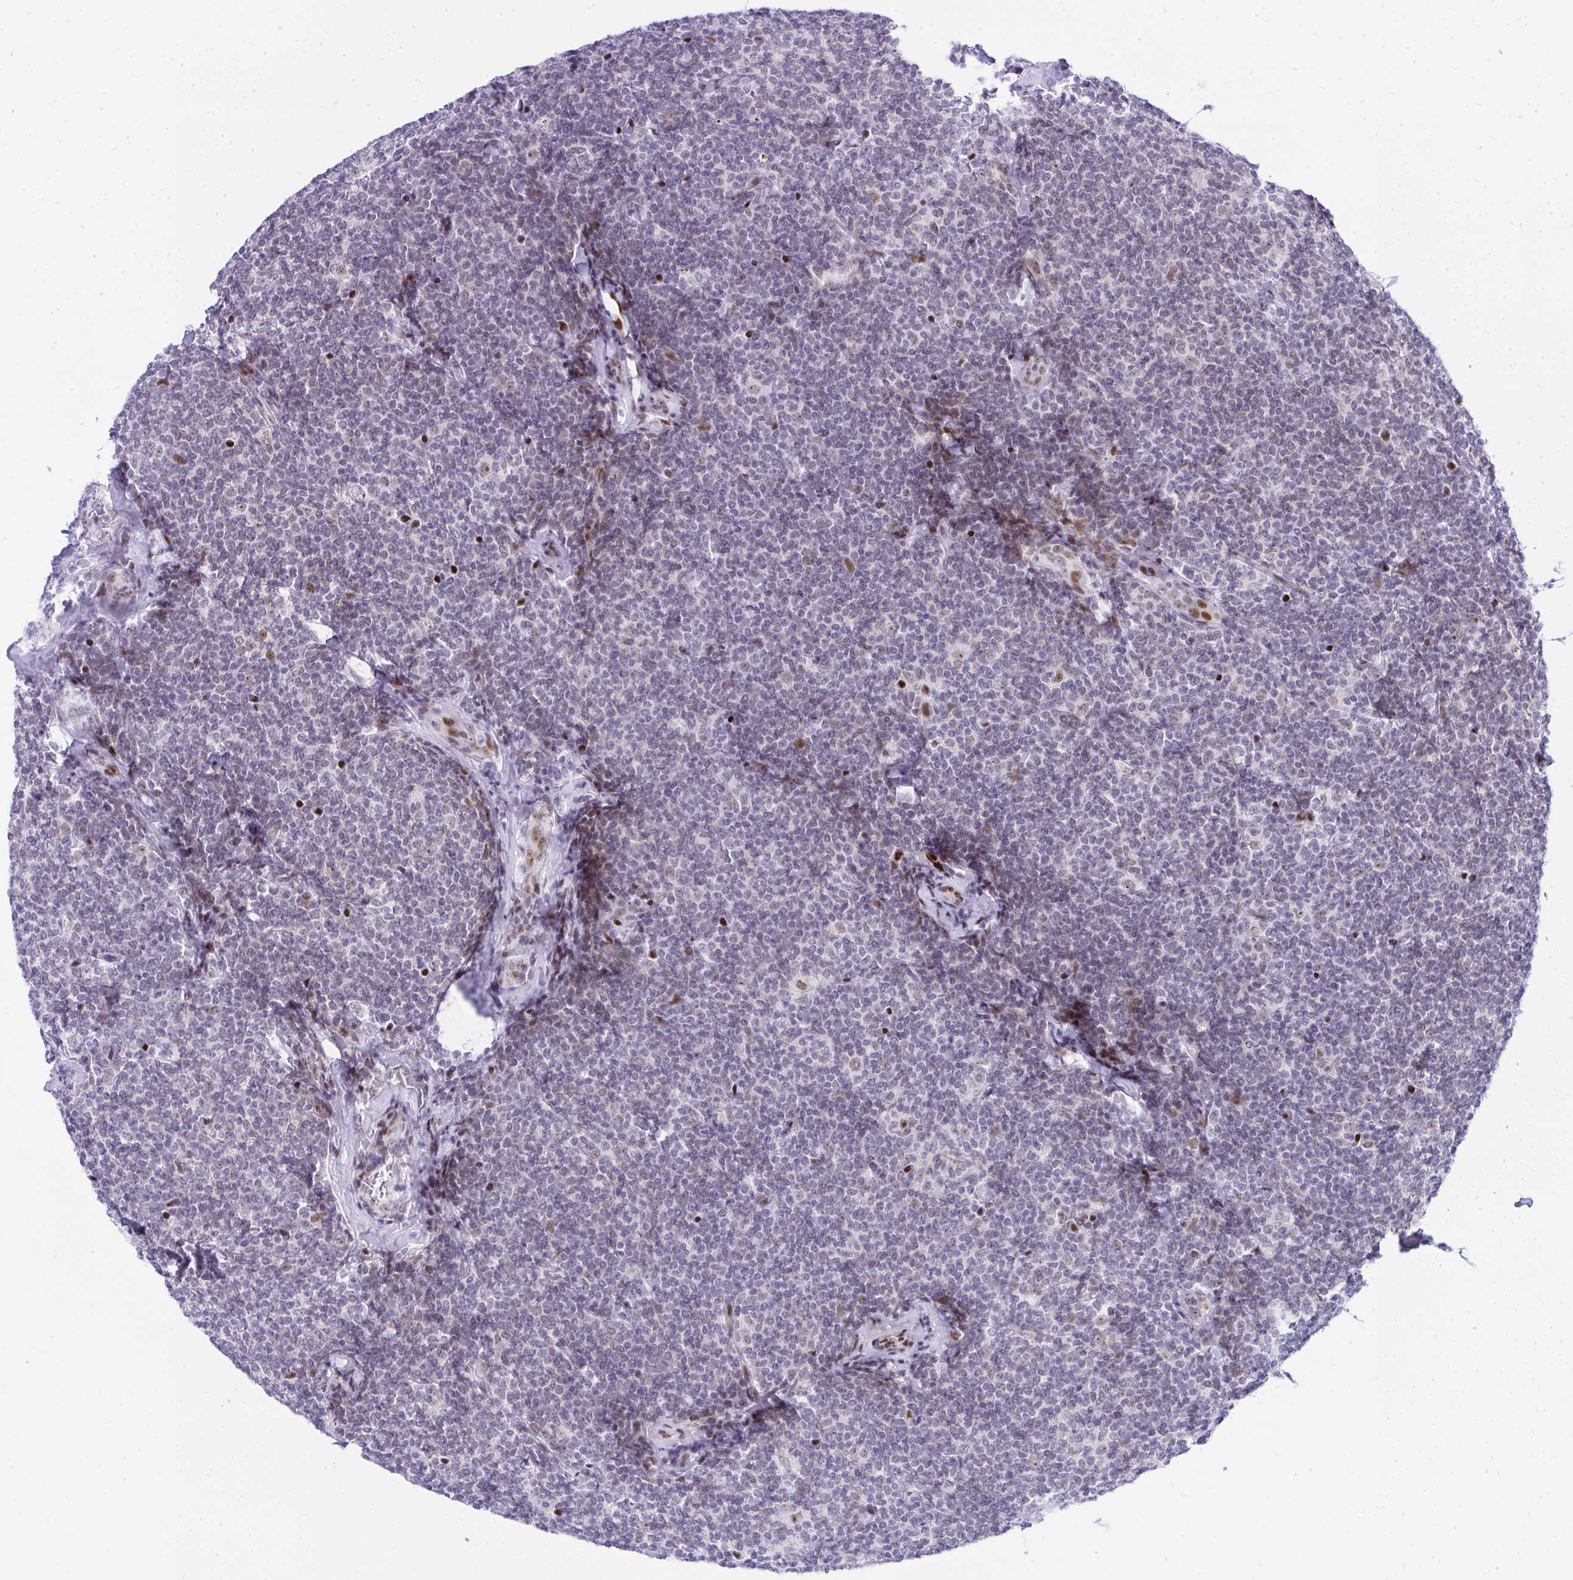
{"staining": {"intensity": "weak", "quantity": "<25%", "location": "nuclear"}, "tissue": "lymphoma", "cell_type": "Tumor cells", "image_type": "cancer", "snomed": [{"axis": "morphology", "description": "Malignant lymphoma, non-Hodgkin's type, Low grade"}, {"axis": "topography", "description": "Lymph node"}], "caption": "Lymphoma stained for a protein using IHC displays no expression tumor cells.", "gene": "GLDN", "patient": {"sex": "female", "age": 56}}